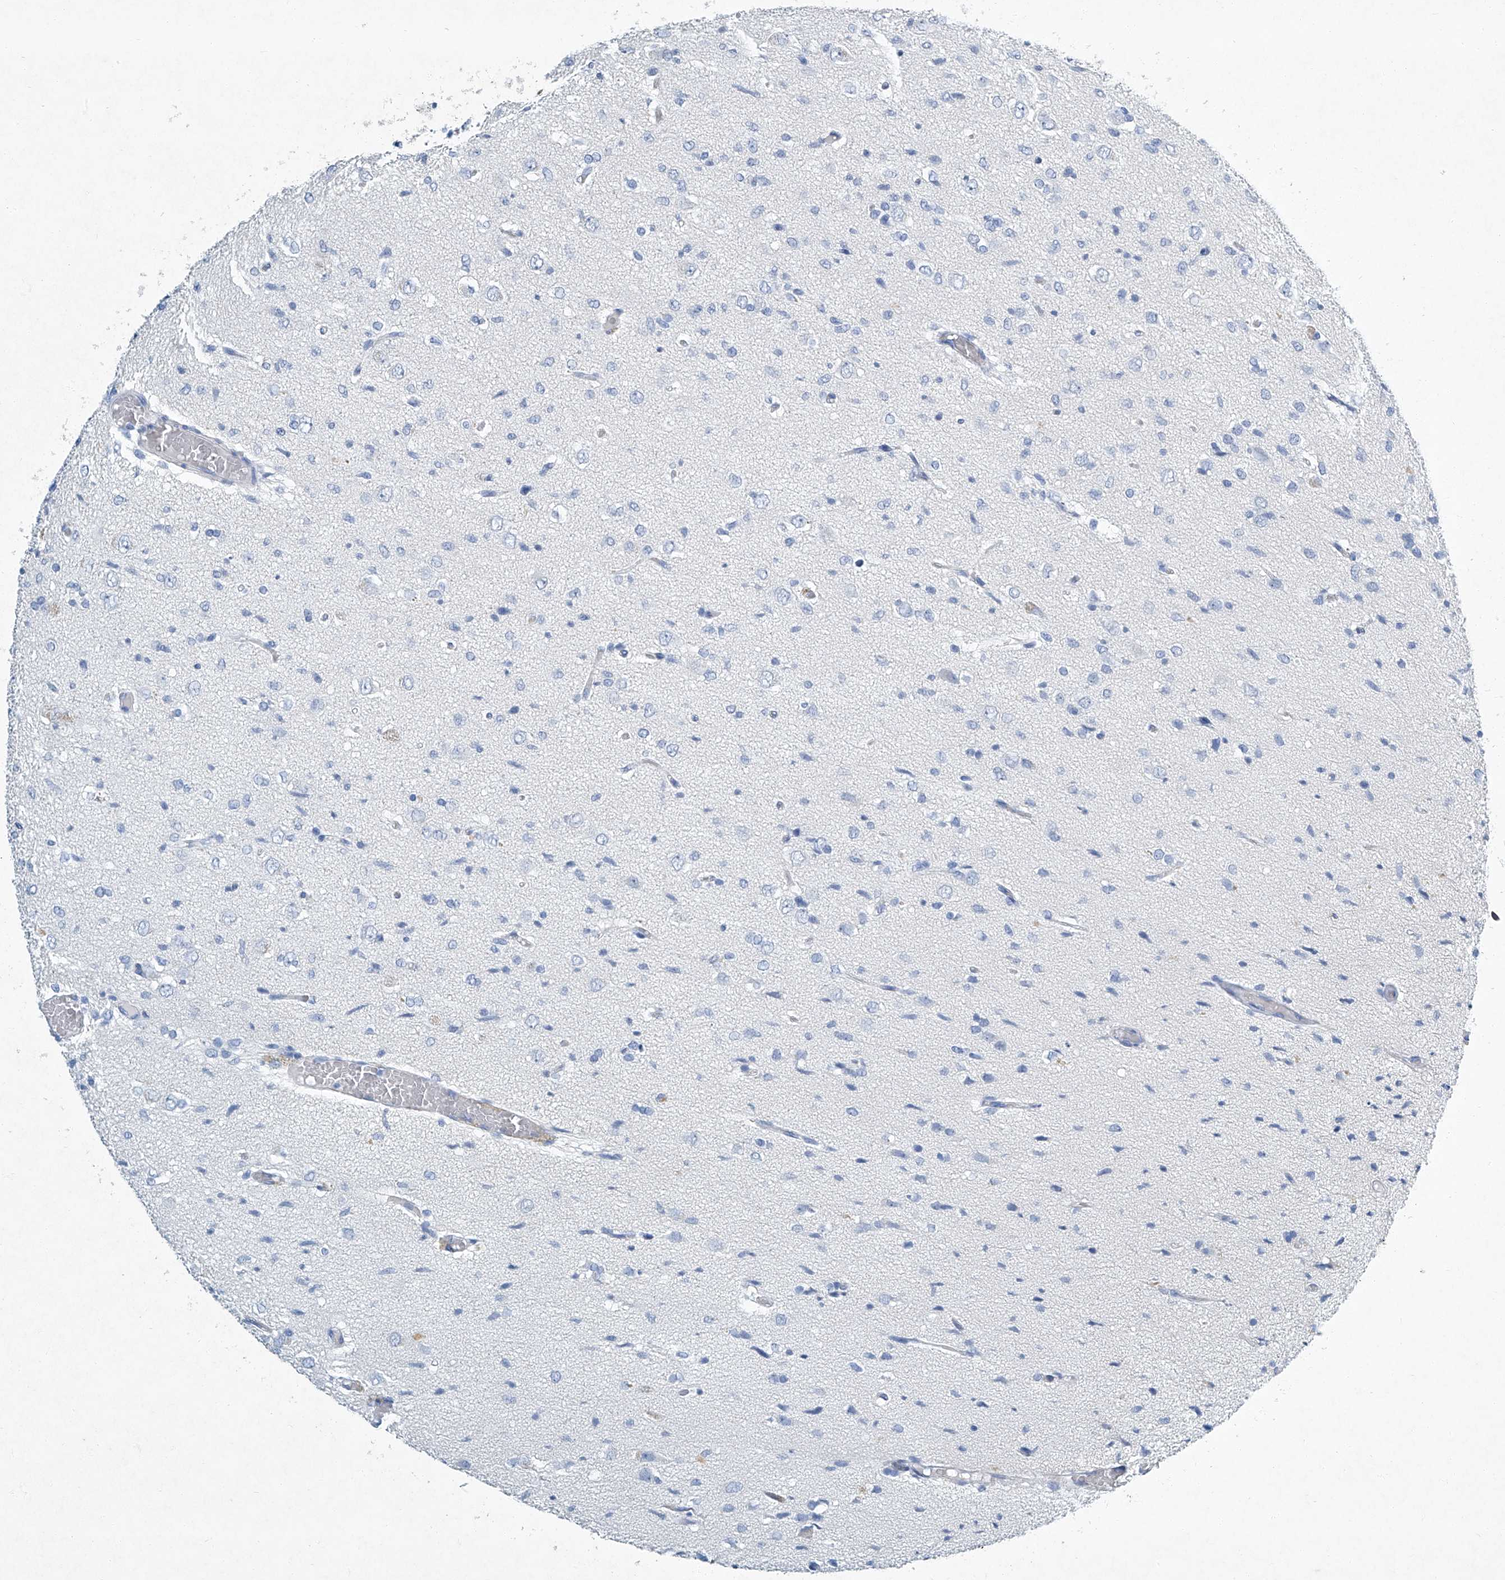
{"staining": {"intensity": "negative", "quantity": "none", "location": "none"}, "tissue": "glioma", "cell_type": "Tumor cells", "image_type": "cancer", "snomed": [{"axis": "morphology", "description": "Glioma, malignant, High grade"}, {"axis": "topography", "description": "Brain"}], "caption": "IHC histopathology image of neoplastic tissue: human malignant glioma (high-grade) stained with DAB (3,3'-diaminobenzidine) displays no significant protein positivity in tumor cells.", "gene": "CYP2A7", "patient": {"sex": "female", "age": 59}}